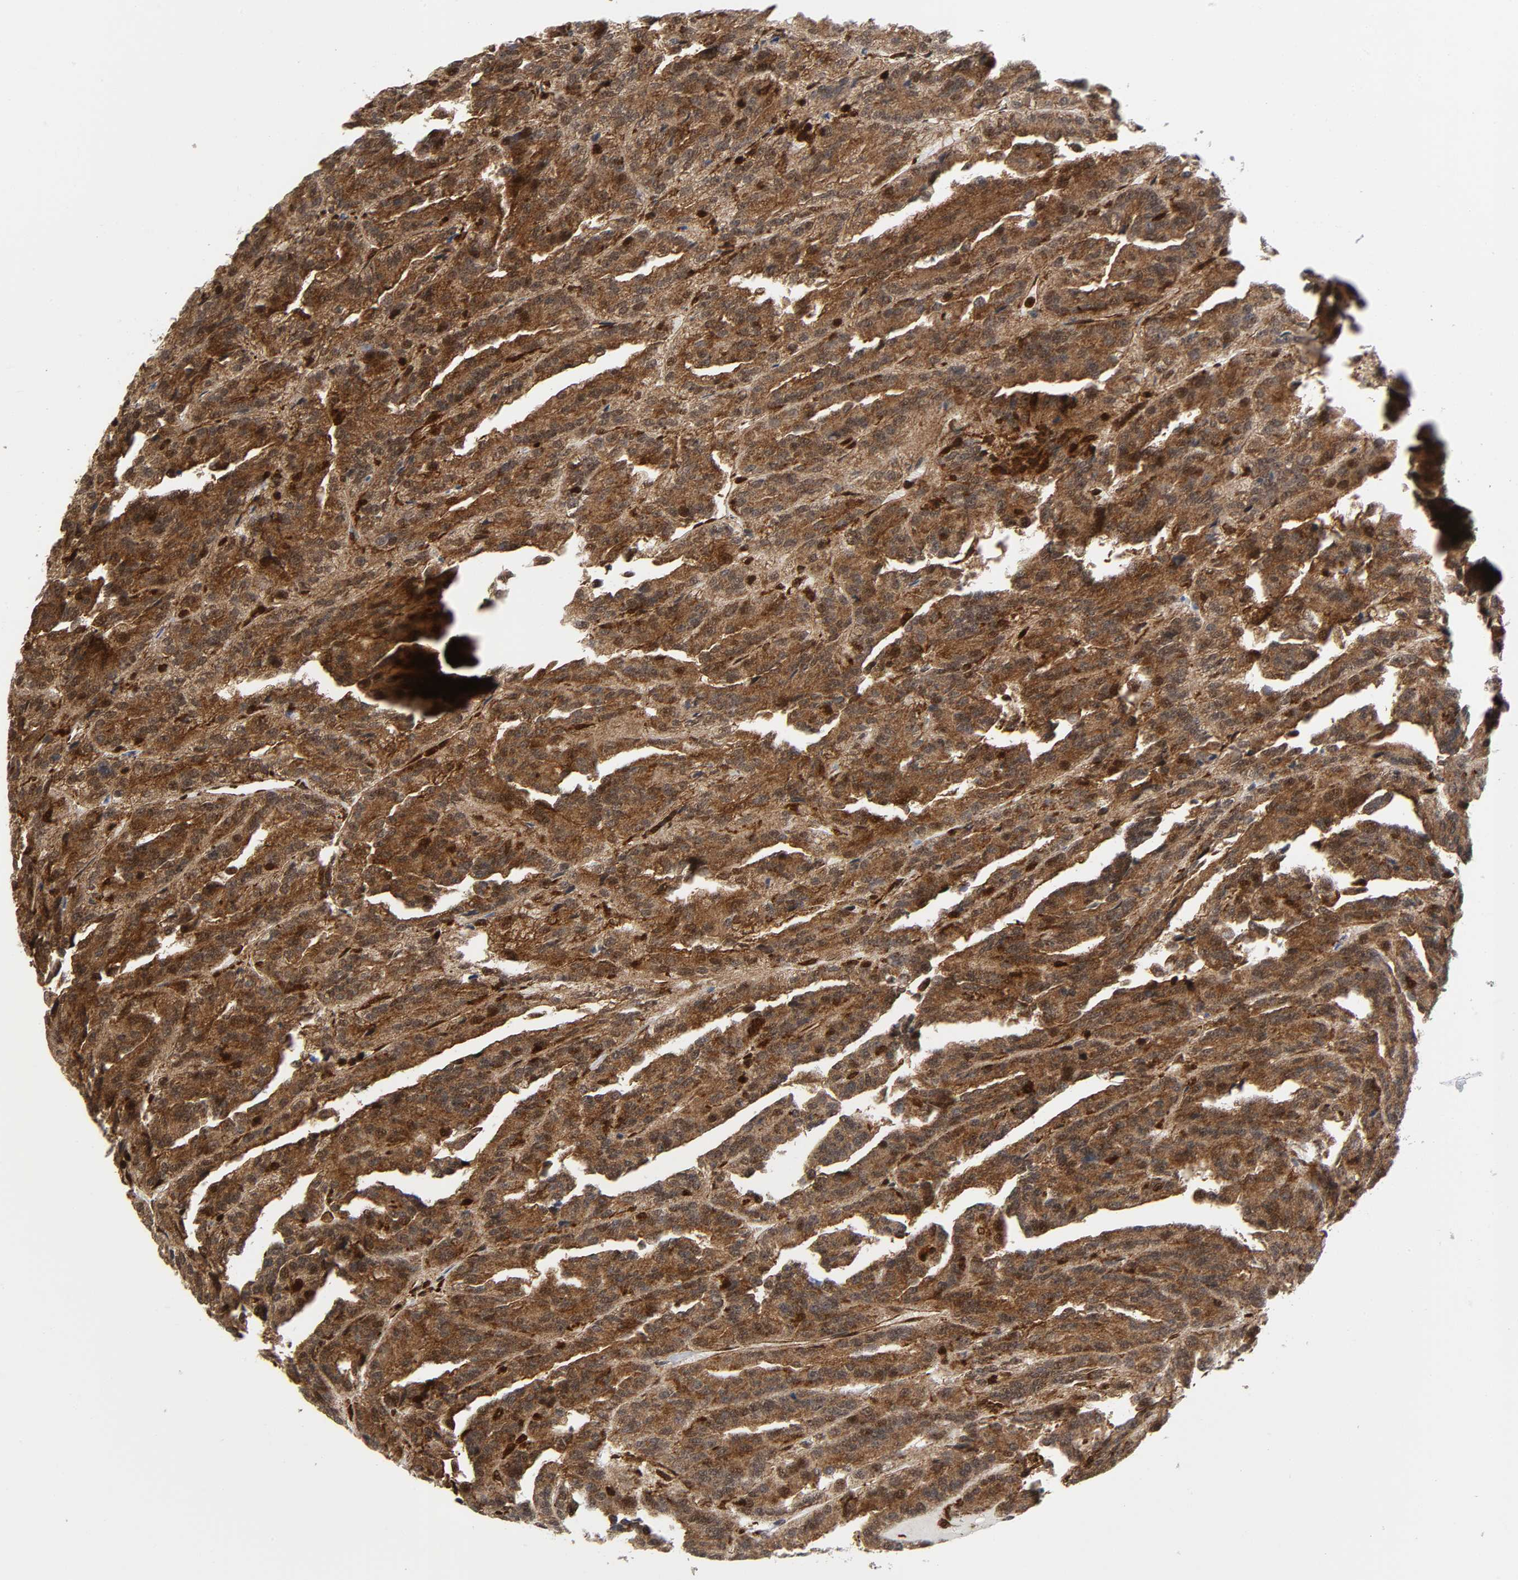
{"staining": {"intensity": "moderate", "quantity": ">75%", "location": "cytoplasmic/membranous"}, "tissue": "renal cancer", "cell_type": "Tumor cells", "image_type": "cancer", "snomed": [{"axis": "morphology", "description": "Adenocarcinoma, NOS"}, {"axis": "topography", "description": "Kidney"}], "caption": "Brown immunohistochemical staining in adenocarcinoma (renal) displays moderate cytoplasmic/membranous positivity in approximately >75% of tumor cells.", "gene": "MAPK1", "patient": {"sex": "male", "age": 46}}